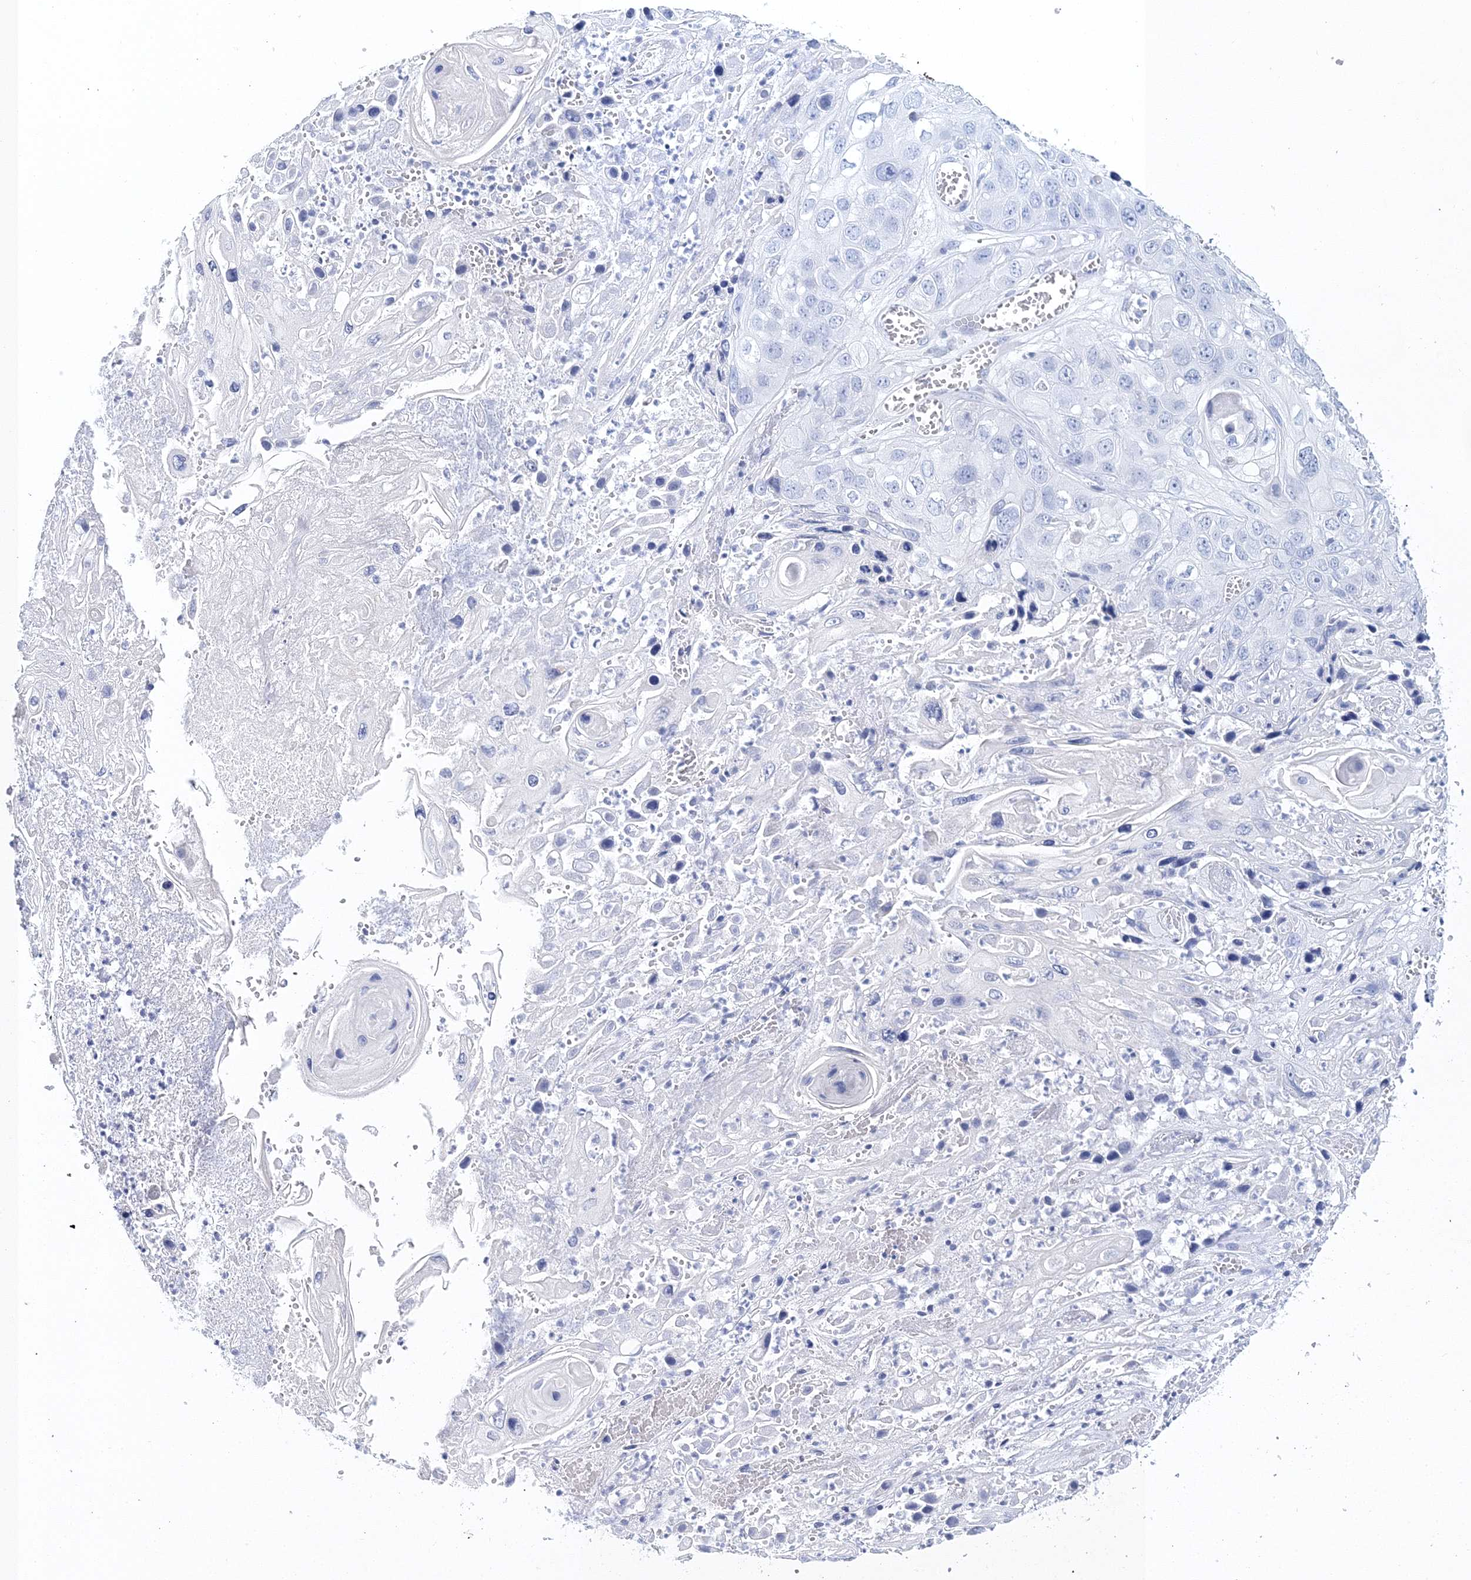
{"staining": {"intensity": "negative", "quantity": "none", "location": "none"}, "tissue": "skin cancer", "cell_type": "Tumor cells", "image_type": "cancer", "snomed": [{"axis": "morphology", "description": "Squamous cell carcinoma, NOS"}, {"axis": "topography", "description": "Skin"}], "caption": "Tumor cells are negative for protein expression in human skin squamous cell carcinoma.", "gene": "MYOZ2", "patient": {"sex": "male", "age": 55}}